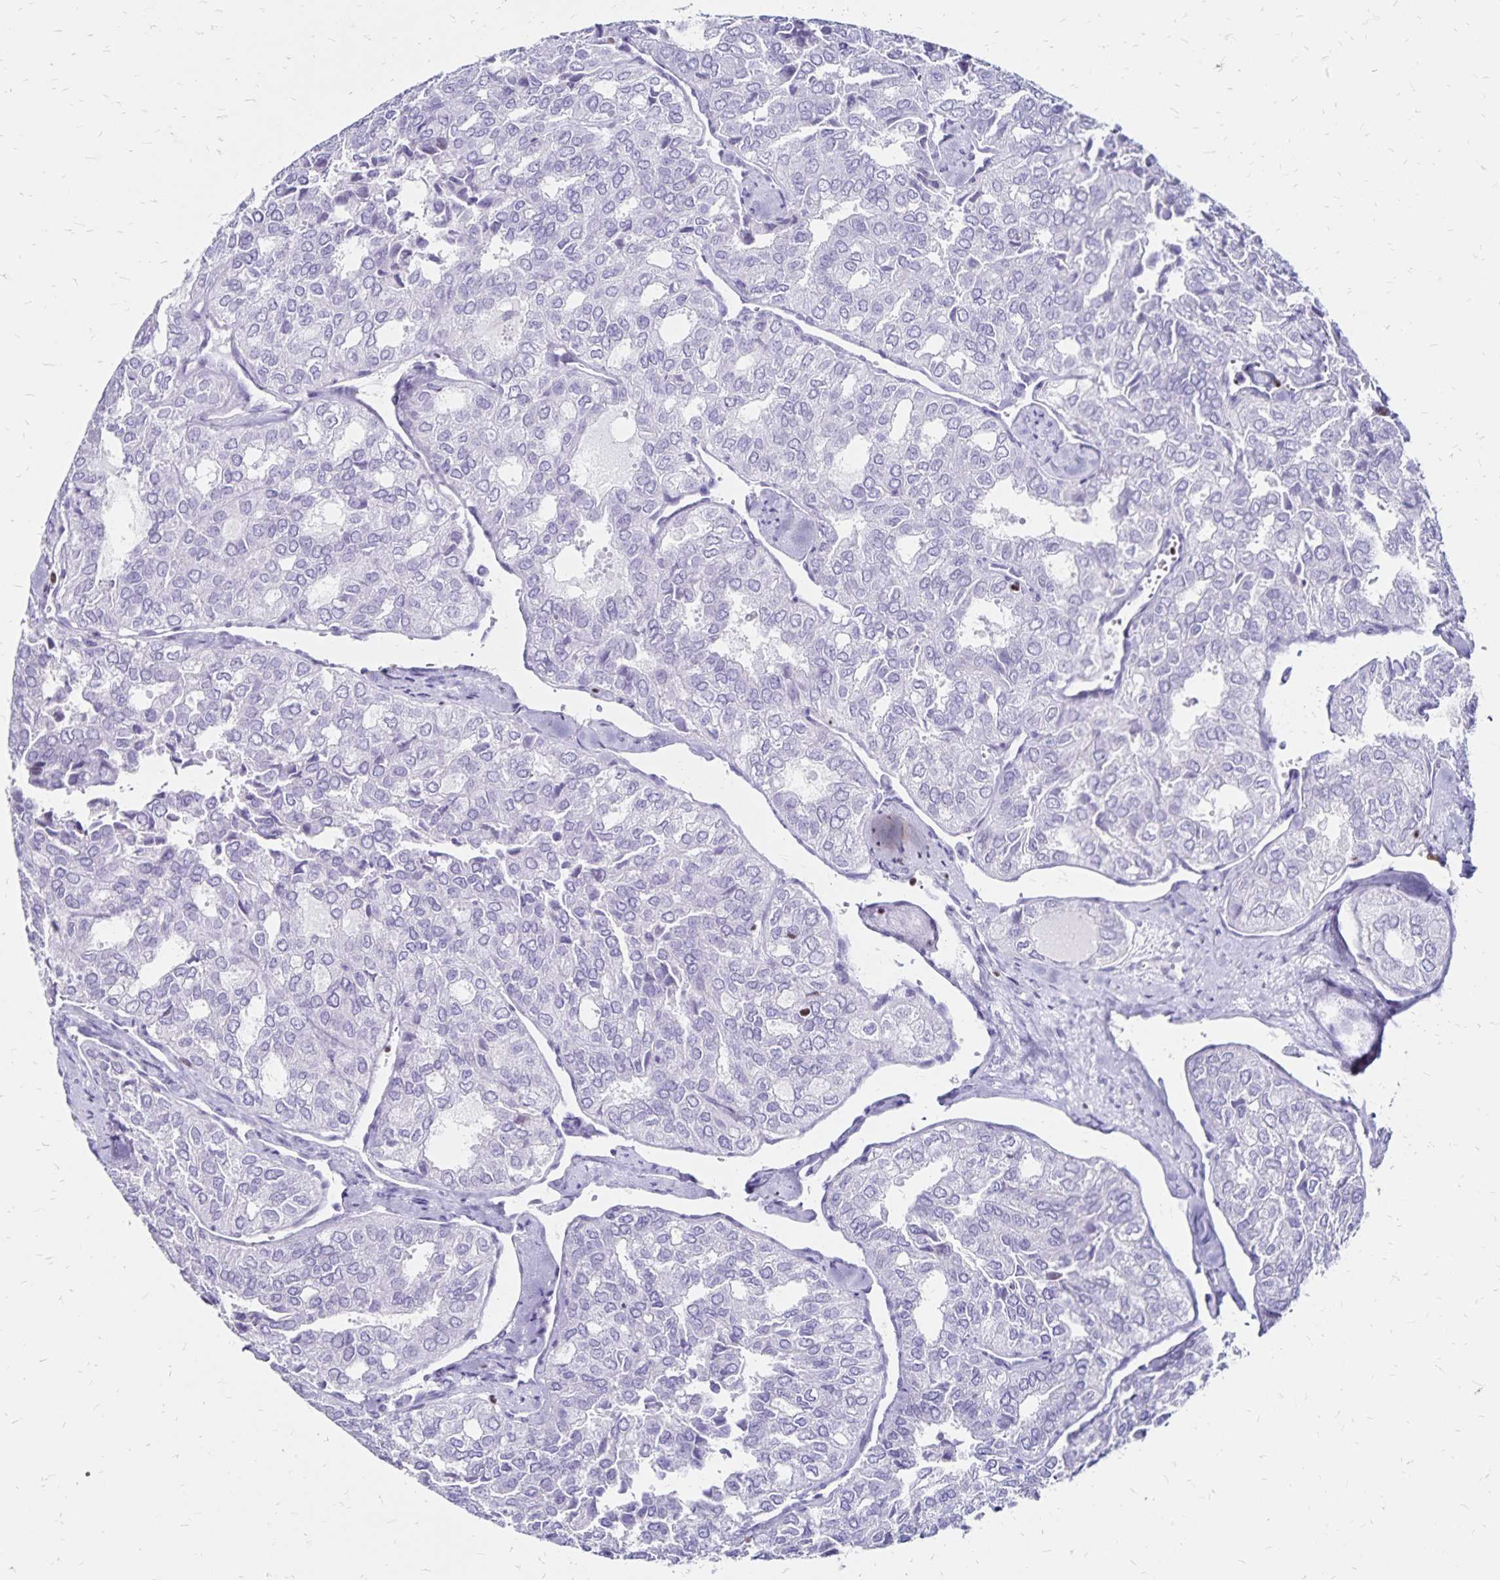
{"staining": {"intensity": "negative", "quantity": "none", "location": "none"}, "tissue": "thyroid cancer", "cell_type": "Tumor cells", "image_type": "cancer", "snomed": [{"axis": "morphology", "description": "Follicular adenoma carcinoma, NOS"}, {"axis": "topography", "description": "Thyroid gland"}], "caption": "Immunohistochemistry (IHC) image of neoplastic tissue: human thyroid cancer stained with DAB reveals no significant protein staining in tumor cells.", "gene": "IKZF1", "patient": {"sex": "male", "age": 75}}